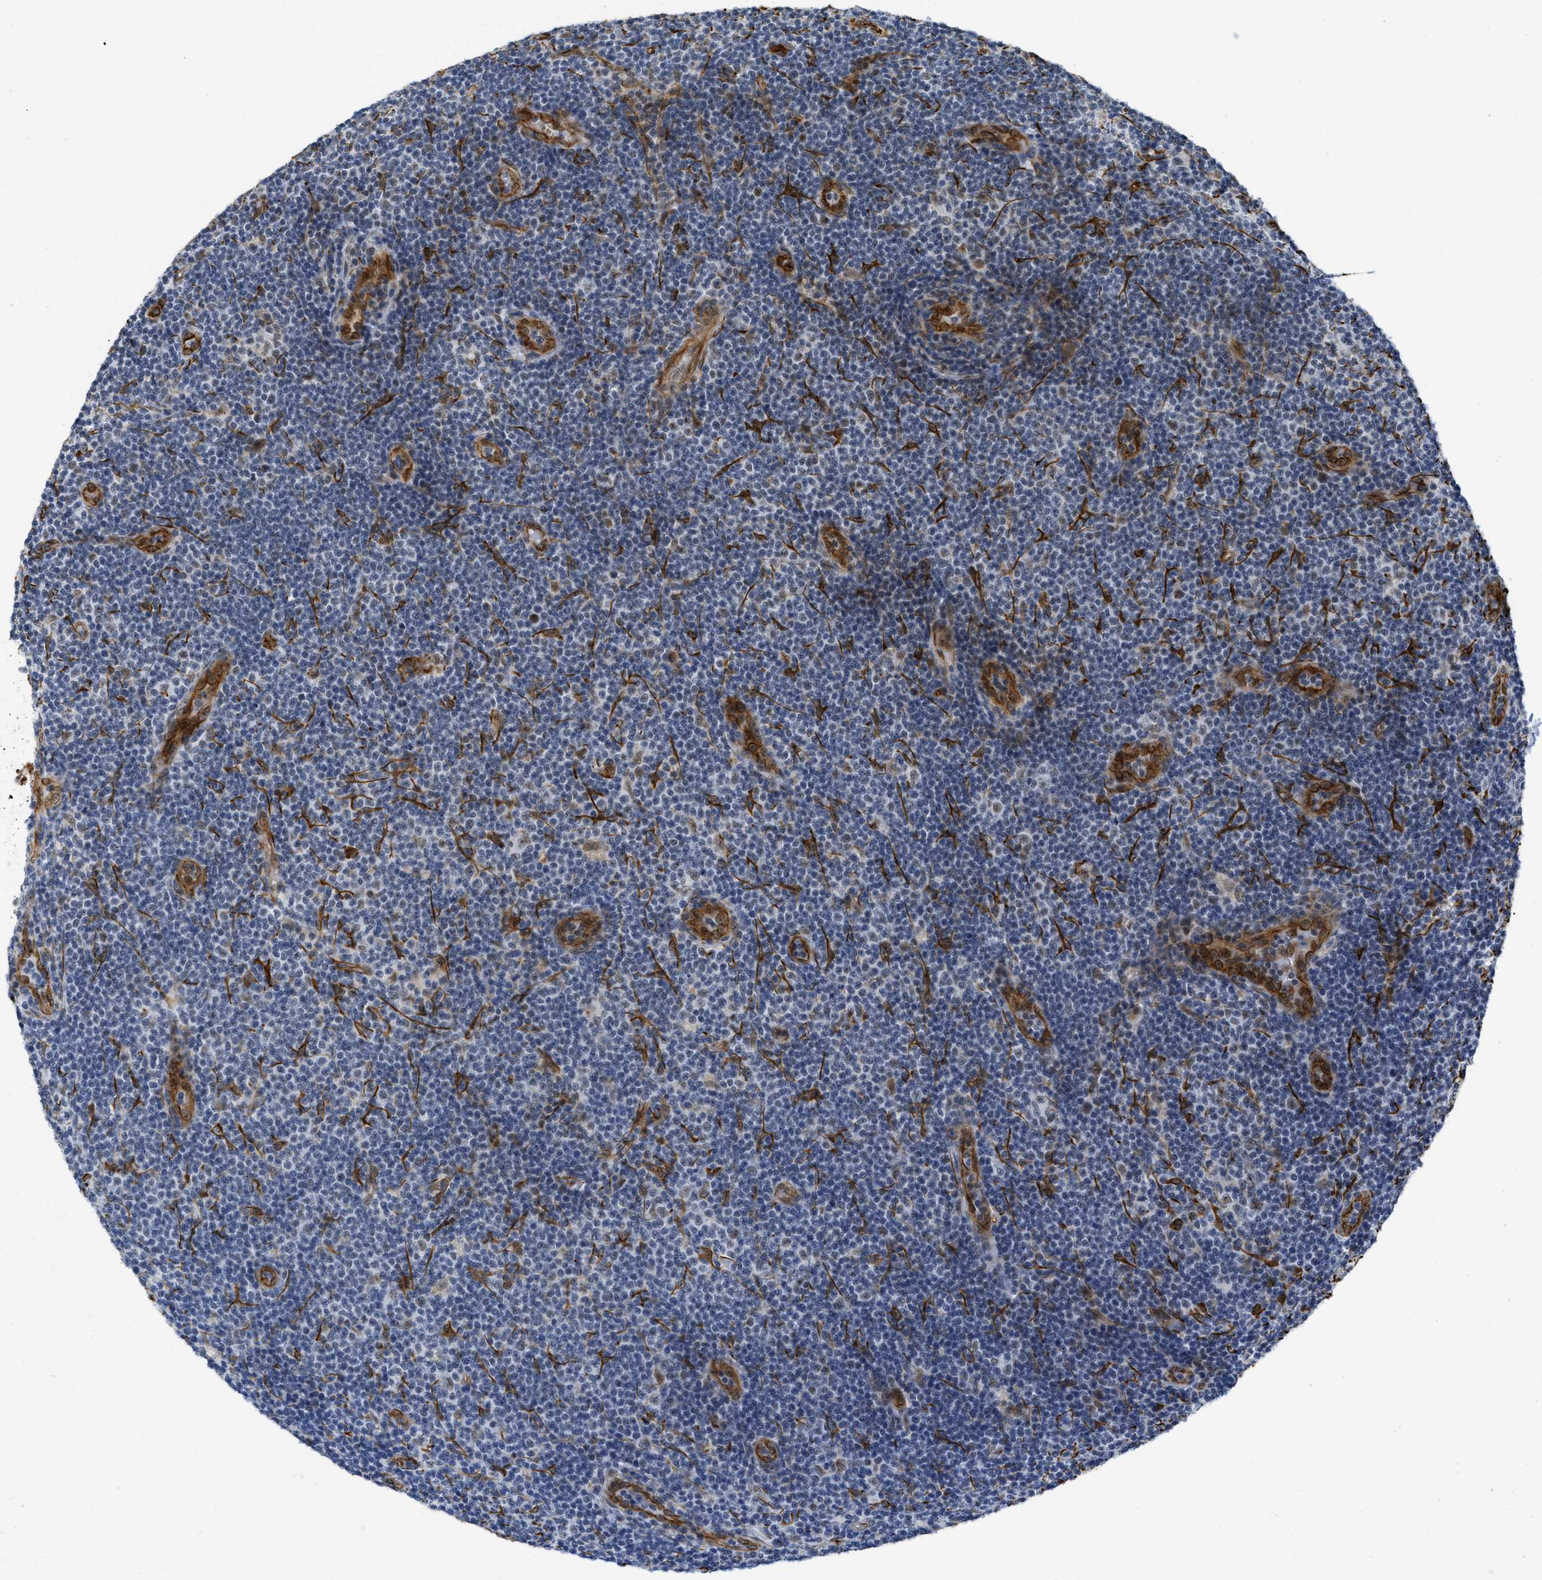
{"staining": {"intensity": "weak", "quantity": "<25%", "location": "nuclear"}, "tissue": "lymphoma", "cell_type": "Tumor cells", "image_type": "cancer", "snomed": [{"axis": "morphology", "description": "Malignant lymphoma, non-Hodgkin's type, Low grade"}, {"axis": "topography", "description": "Lymph node"}], "caption": "There is no significant staining in tumor cells of lymphoma.", "gene": "LRRC8B", "patient": {"sex": "male", "age": 83}}